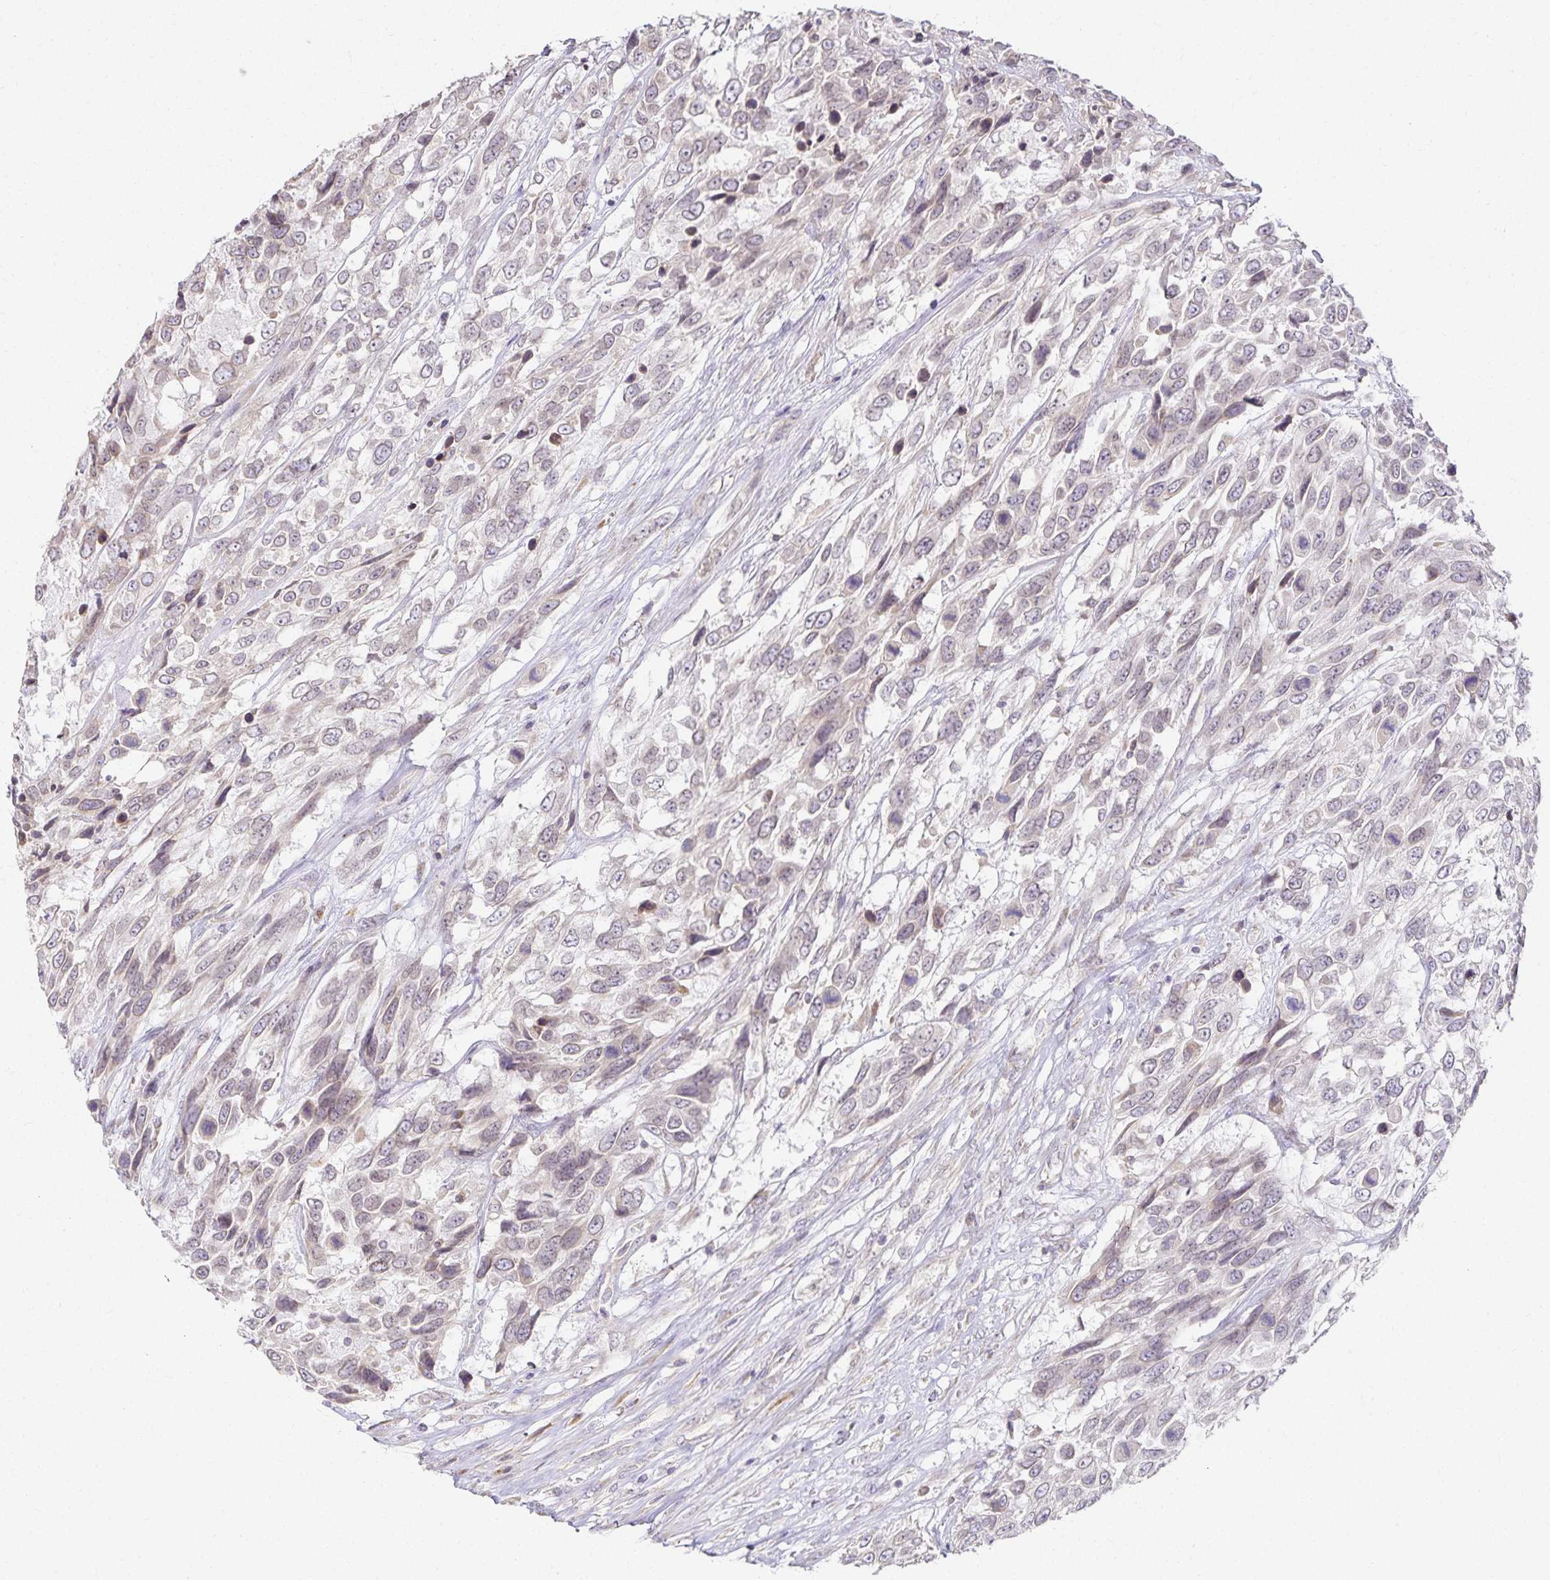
{"staining": {"intensity": "negative", "quantity": "none", "location": "none"}, "tissue": "urothelial cancer", "cell_type": "Tumor cells", "image_type": "cancer", "snomed": [{"axis": "morphology", "description": "Urothelial carcinoma, High grade"}, {"axis": "topography", "description": "Urinary bladder"}], "caption": "DAB immunohistochemical staining of human high-grade urothelial carcinoma reveals no significant staining in tumor cells.", "gene": "GP2", "patient": {"sex": "female", "age": 70}}